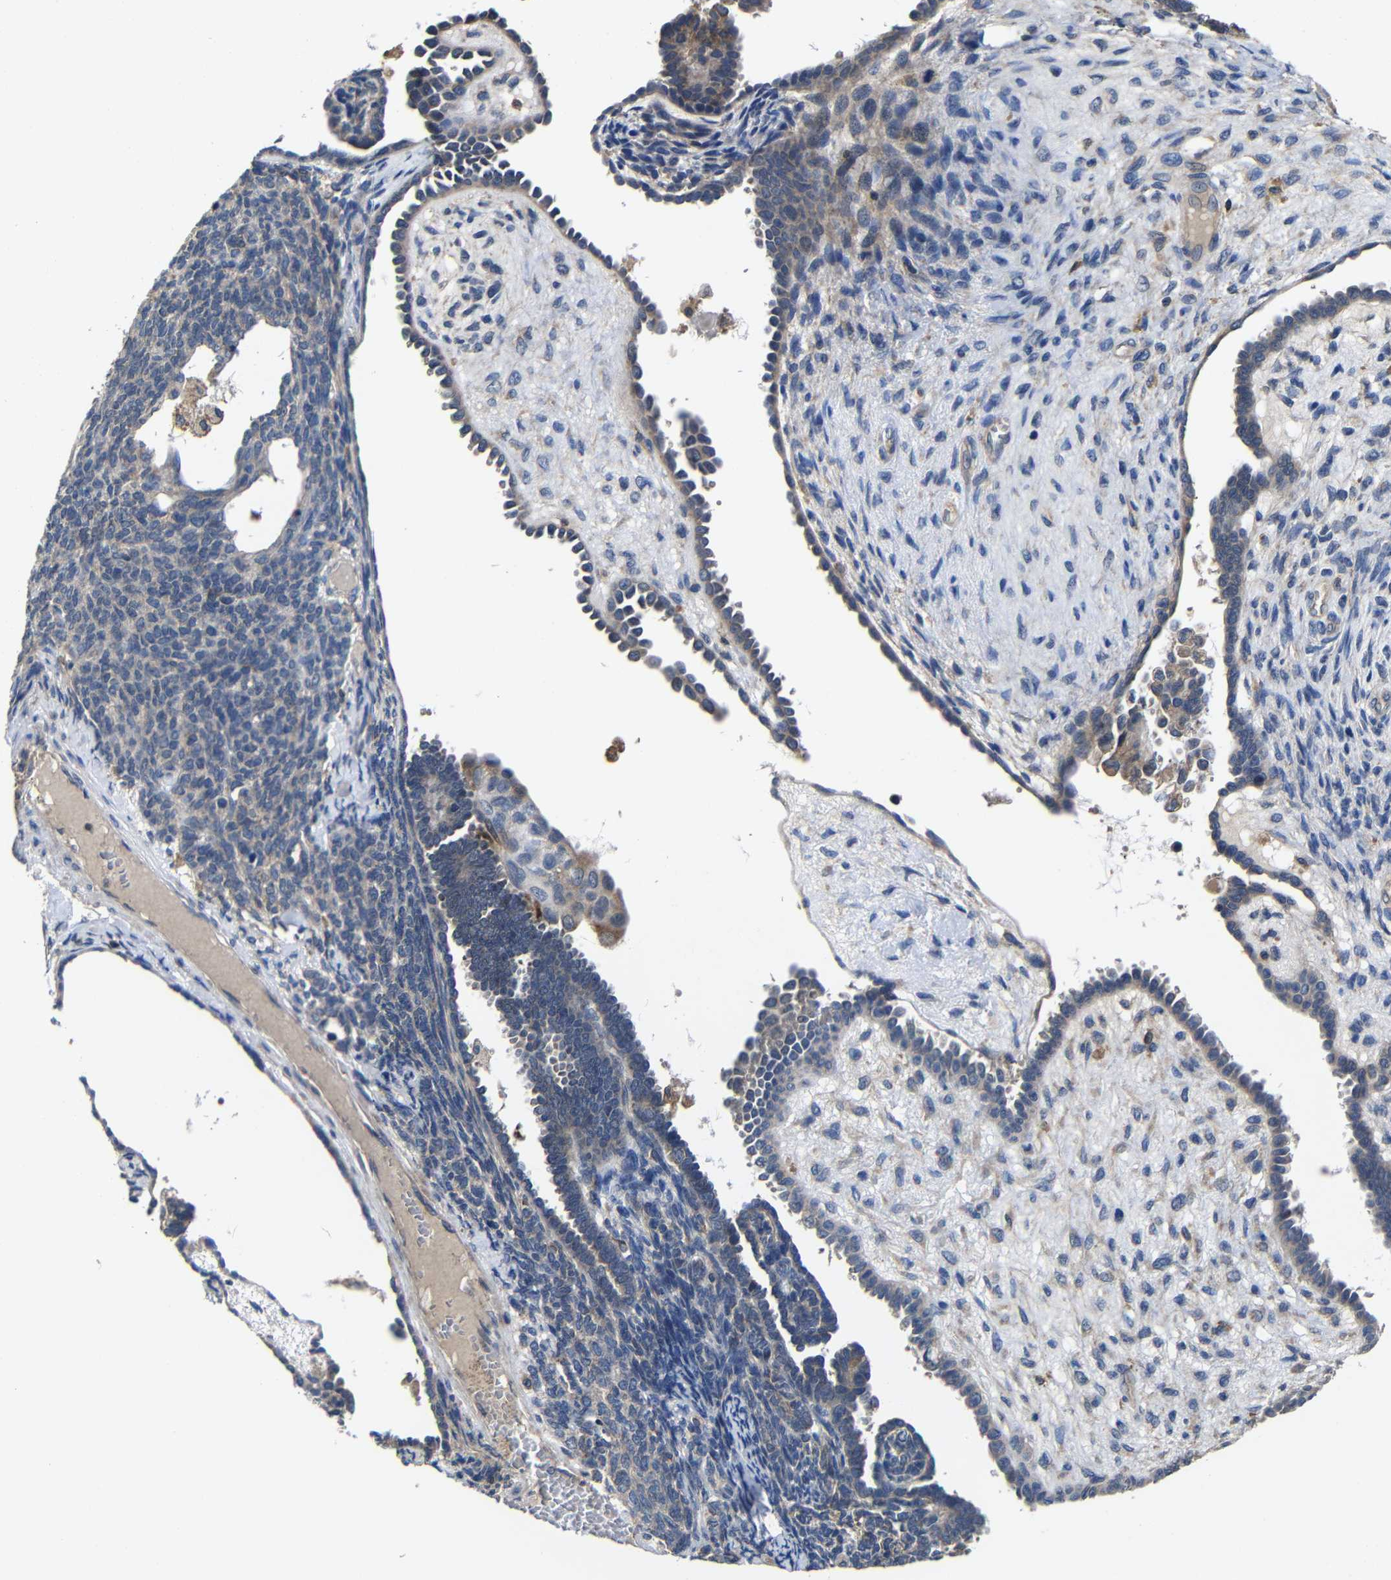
{"staining": {"intensity": "moderate", "quantity": "25%-75%", "location": "cytoplasmic/membranous"}, "tissue": "endometrial cancer", "cell_type": "Tumor cells", "image_type": "cancer", "snomed": [{"axis": "morphology", "description": "Neoplasm, malignant, NOS"}, {"axis": "topography", "description": "Endometrium"}], "caption": "Endometrial cancer stained with immunohistochemistry (IHC) shows moderate cytoplasmic/membranous expression in about 25%-75% of tumor cells.", "gene": "LPAR5", "patient": {"sex": "female", "age": 74}}